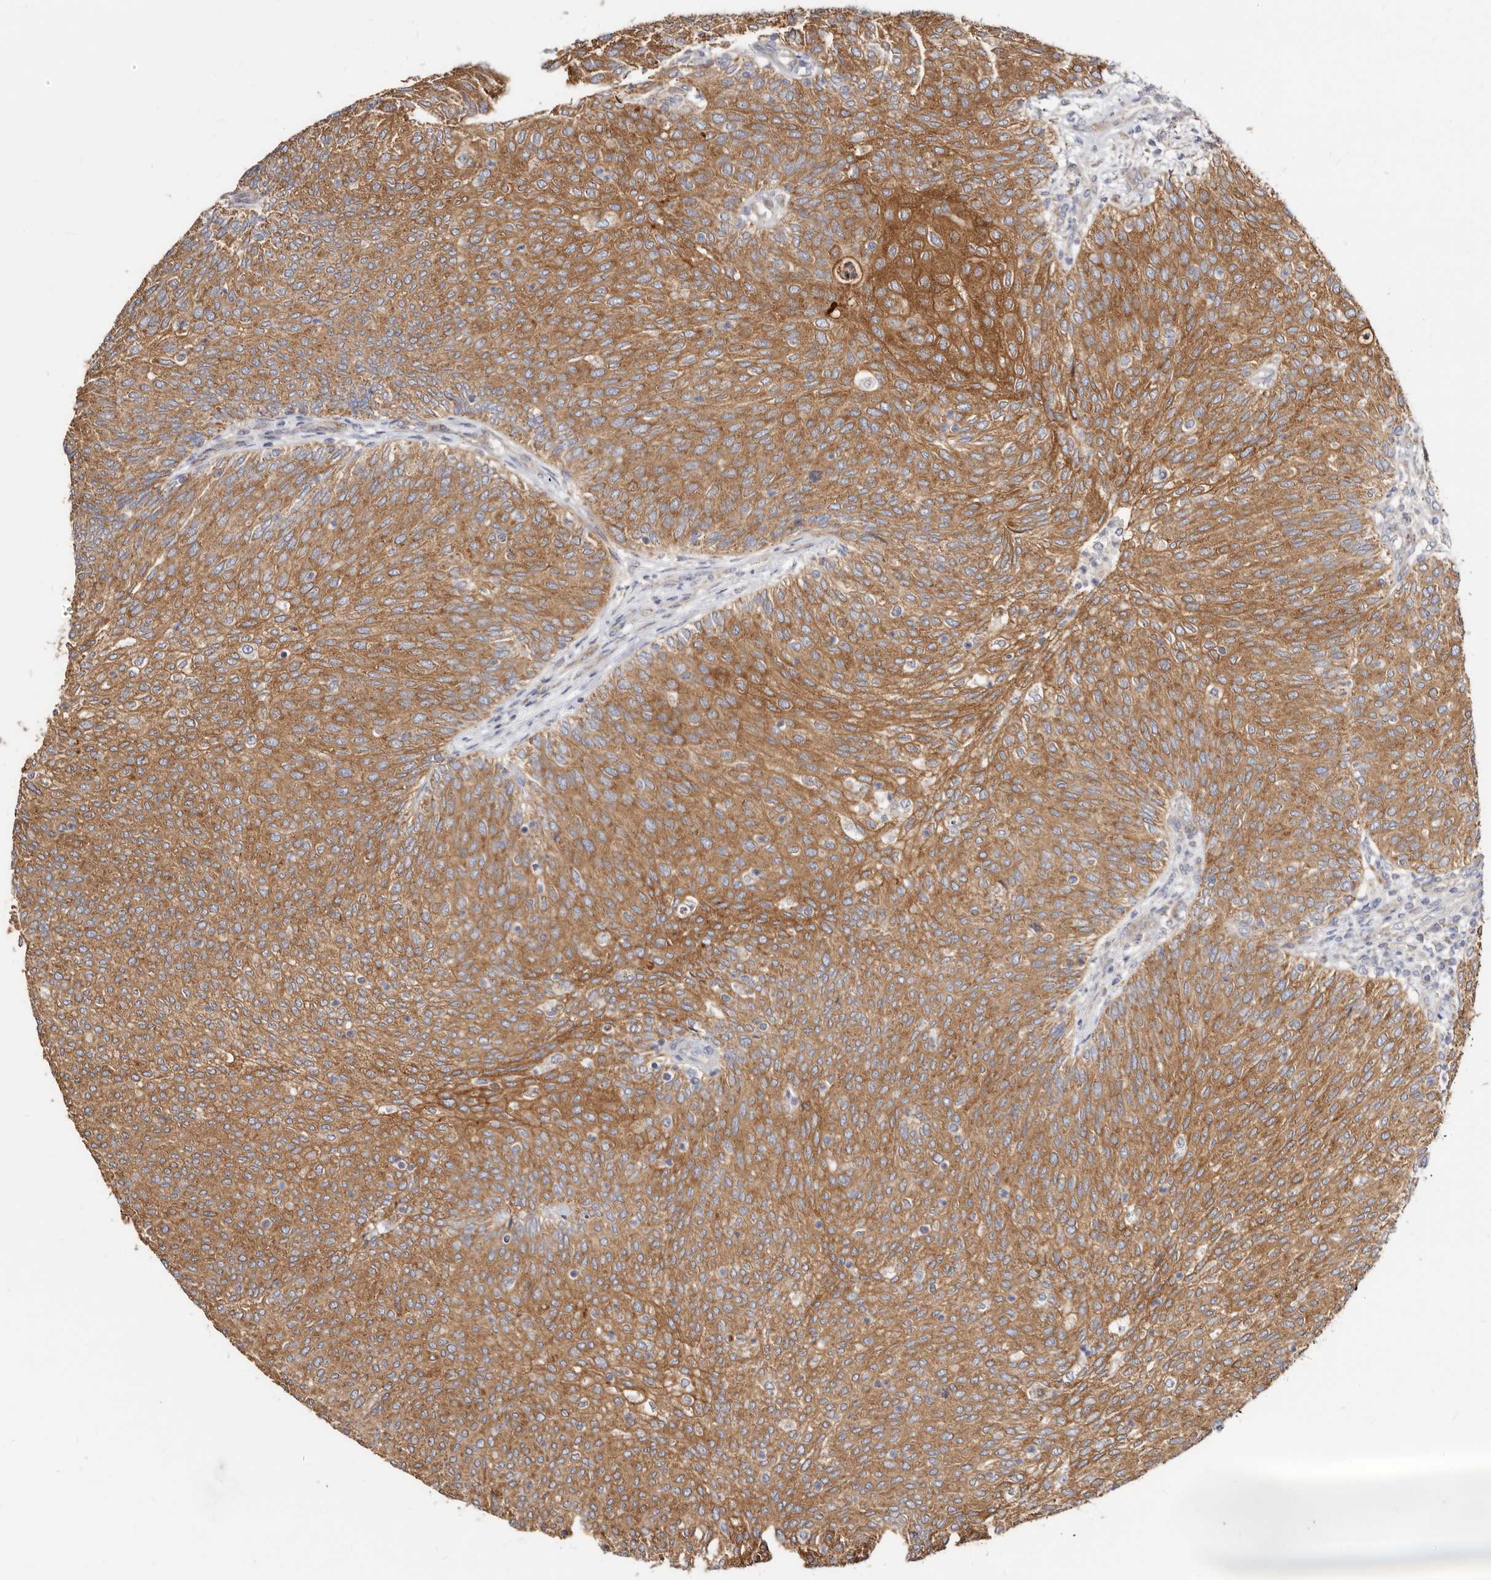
{"staining": {"intensity": "moderate", "quantity": ">75%", "location": "cytoplasmic/membranous"}, "tissue": "urothelial cancer", "cell_type": "Tumor cells", "image_type": "cancer", "snomed": [{"axis": "morphology", "description": "Urothelial carcinoma, Low grade"}, {"axis": "topography", "description": "Urinary bladder"}], "caption": "The image shows immunohistochemical staining of urothelial cancer. There is moderate cytoplasmic/membranous staining is present in about >75% of tumor cells. The staining is performed using DAB brown chromogen to label protein expression. The nuclei are counter-stained blue using hematoxylin.", "gene": "BAIAP2L1", "patient": {"sex": "female", "age": 79}}